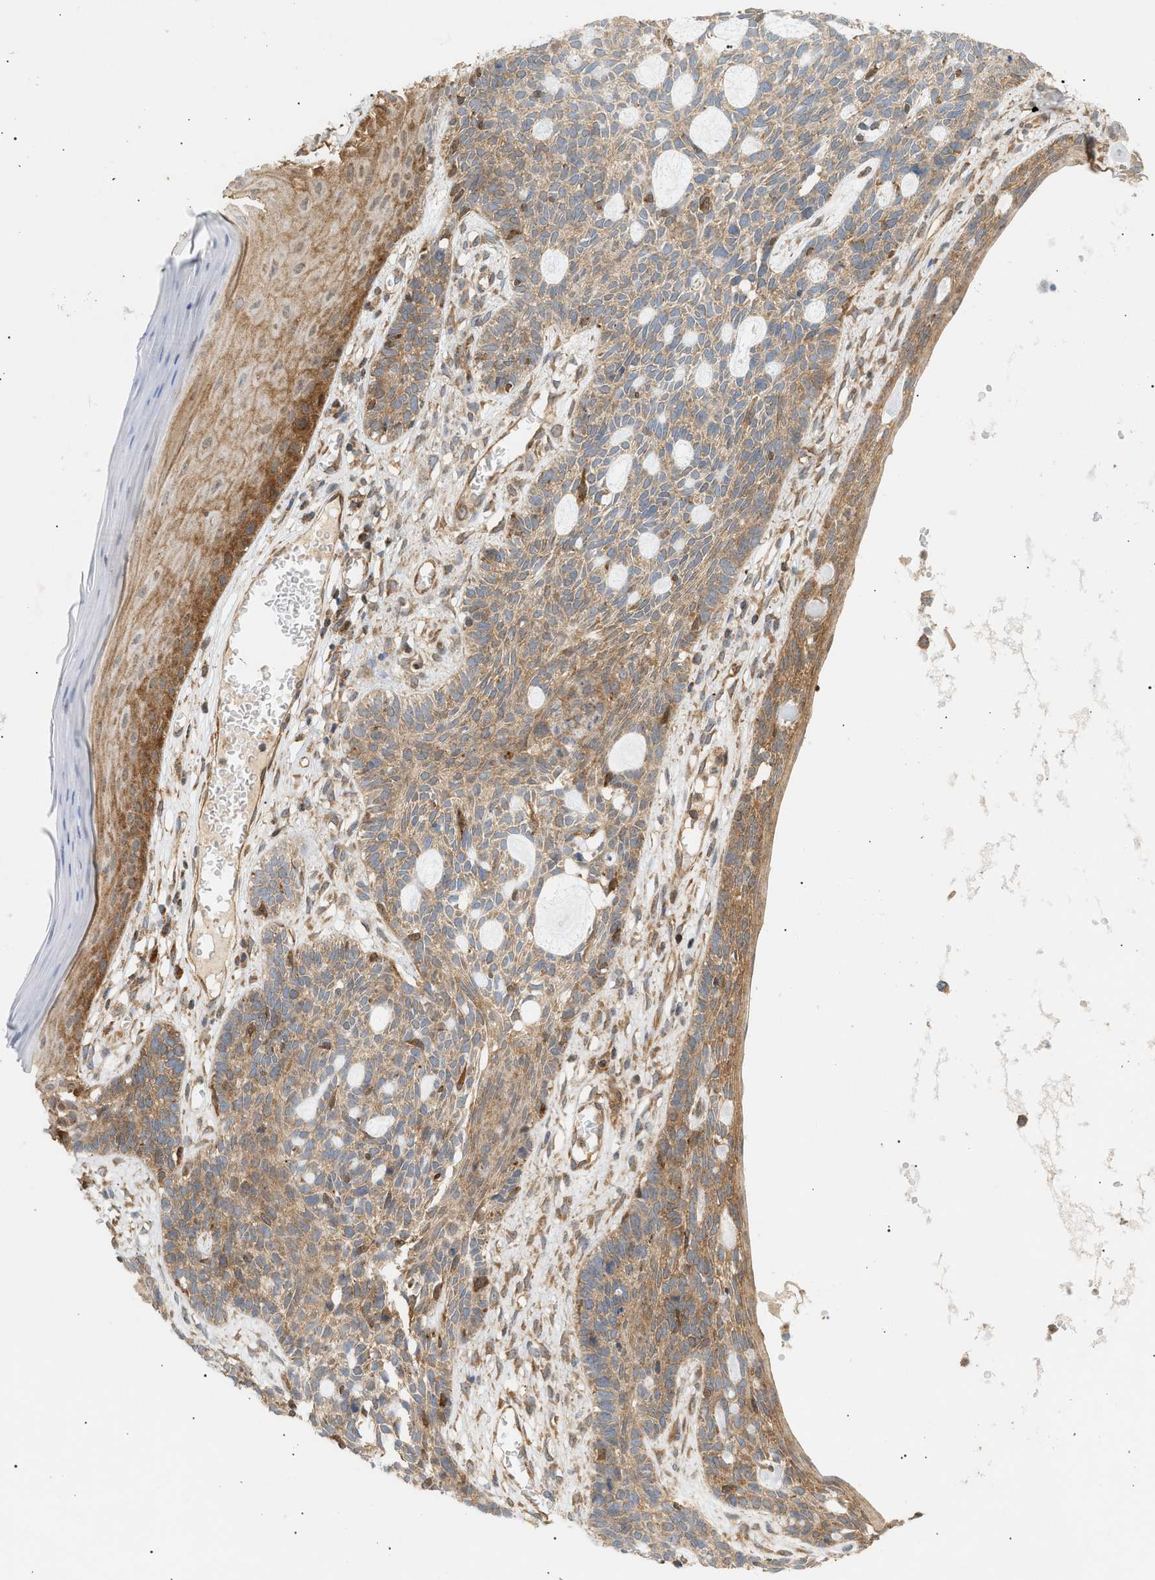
{"staining": {"intensity": "weak", "quantity": ">75%", "location": "cytoplasmic/membranous"}, "tissue": "skin cancer", "cell_type": "Tumor cells", "image_type": "cancer", "snomed": [{"axis": "morphology", "description": "Basal cell carcinoma"}, {"axis": "topography", "description": "Skin"}], "caption": "Protein expression analysis of human skin cancer (basal cell carcinoma) reveals weak cytoplasmic/membranous expression in about >75% of tumor cells.", "gene": "SHC1", "patient": {"sex": "male", "age": 67}}